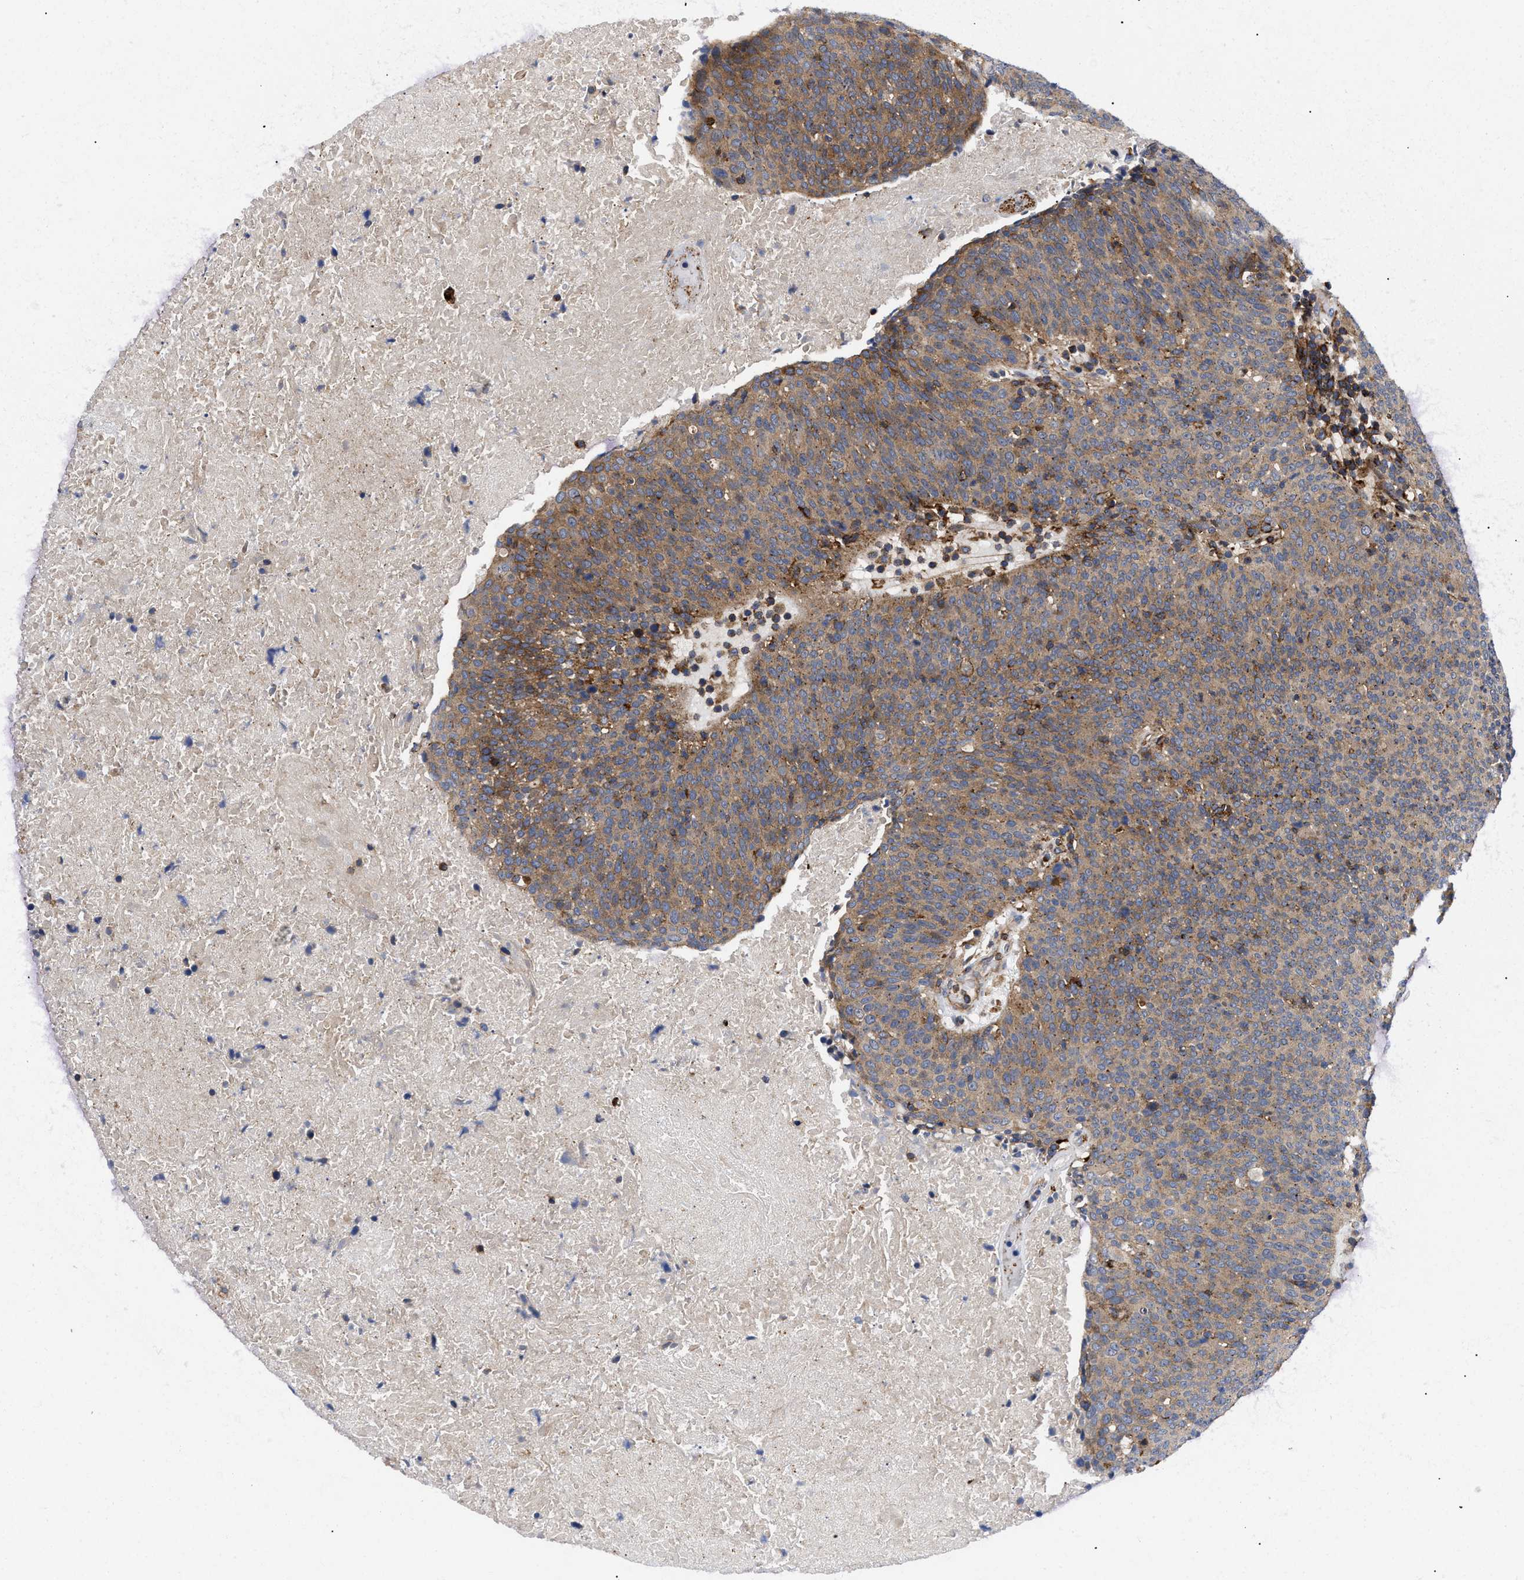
{"staining": {"intensity": "moderate", "quantity": ">75%", "location": "cytoplasmic/membranous"}, "tissue": "head and neck cancer", "cell_type": "Tumor cells", "image_type": "cancer", "snomed": [{"axis": "morphology", "description": "Squamous cell carcinoma, NOS"}, {"axis": "morphology", "description": "Squamous cell carcinoma, metastatic, NOS"}, {"axis": "topography", "description": "Lymph node"}, {"axis": "topography", "description": "Head-Neck"}], "caption": "Immunohistochemistry (IHC) micrograph of neoplastic tissue: human metastatic squamous cell carcinoma (head and neck) stained using IHC displays medium levels of moderate protein expression localized specifically in the cytoplasmic/membranous of tumor cells, appearing as a cytoplasmic/membranous brown color.", "gene": "SPAST", "patient": {"sex": "male", "age": 62}}